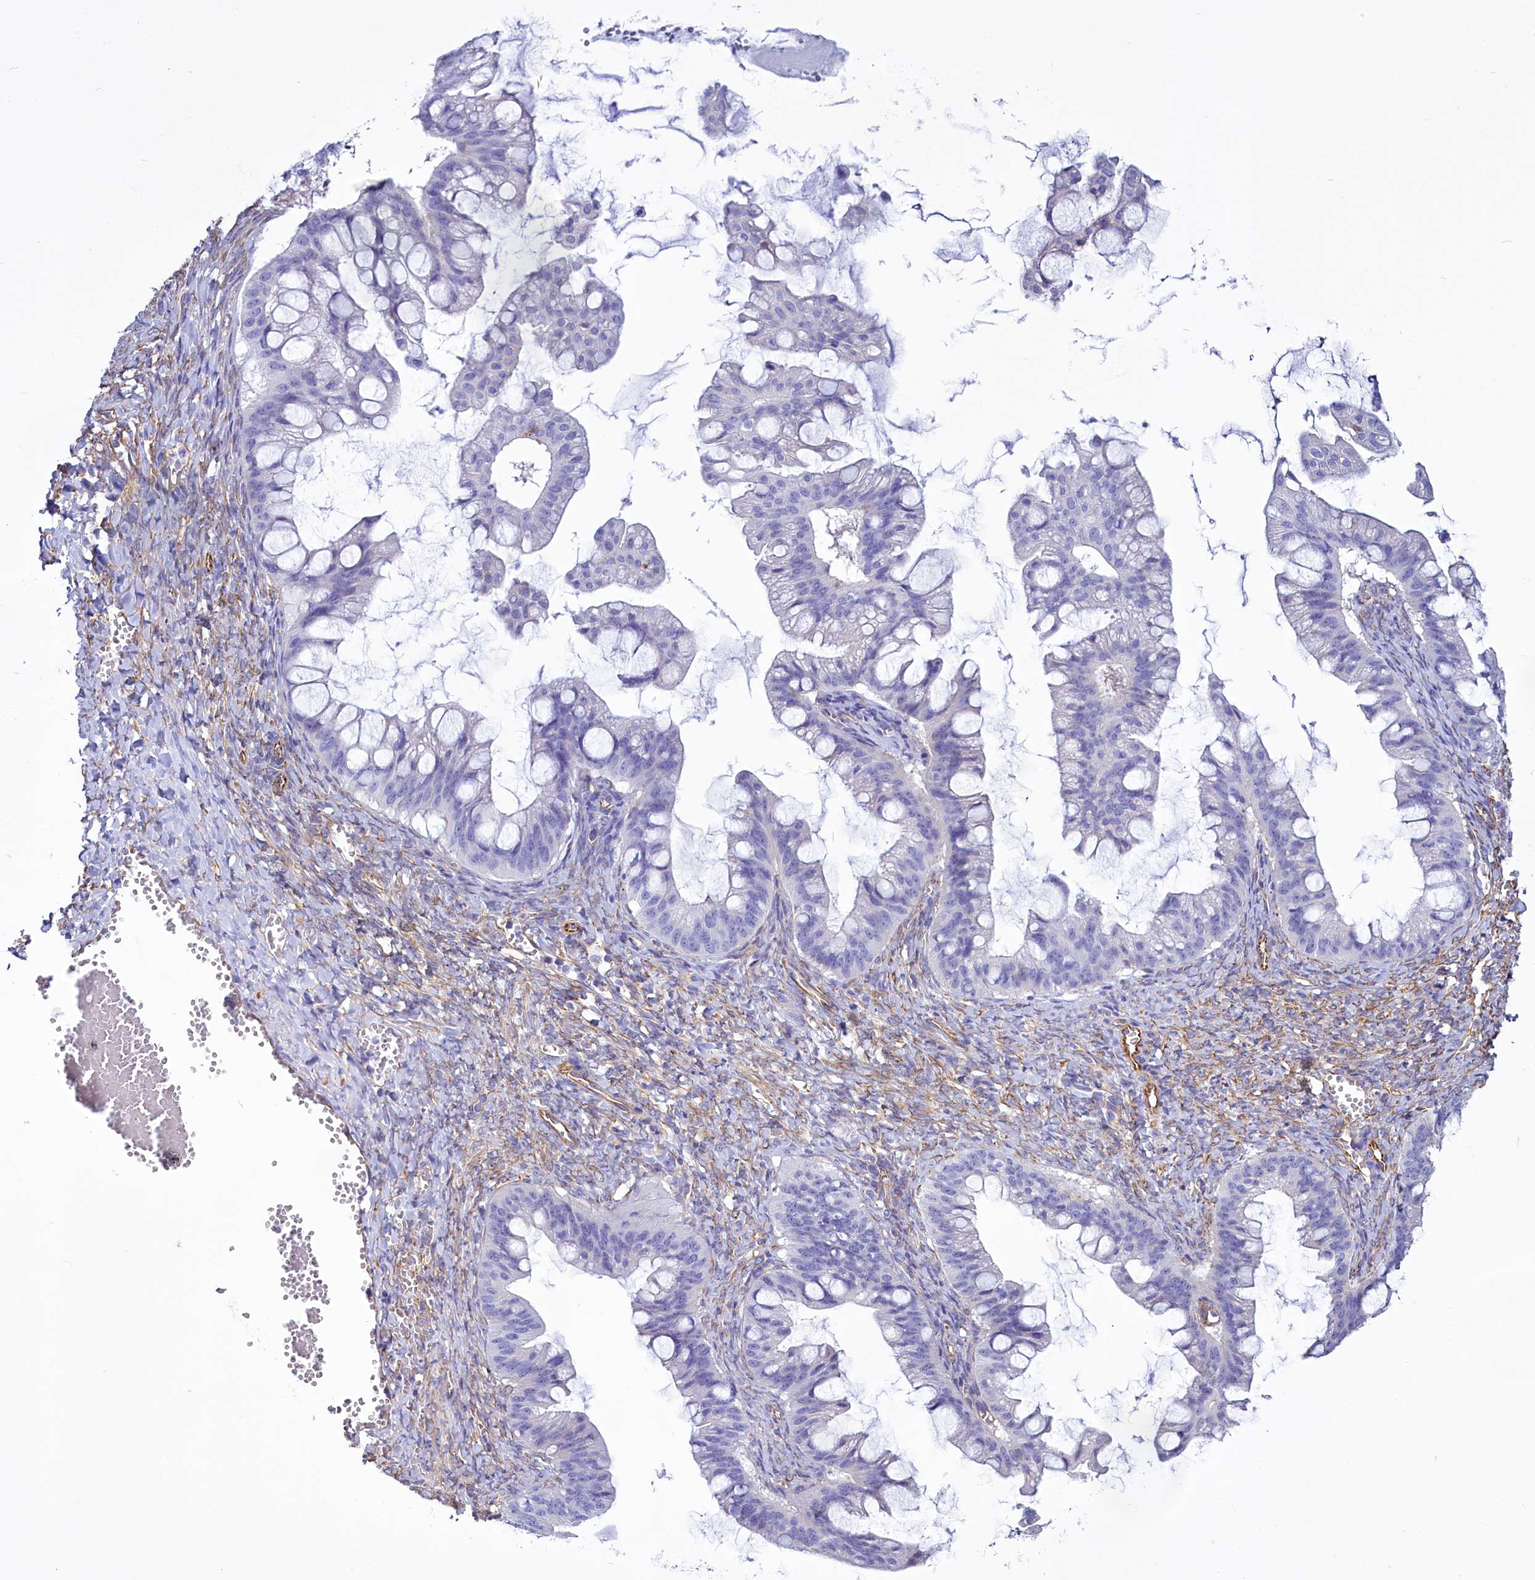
{"staining": {"intensity": "negative", "quantity": "none", "location": "none"}, "tissue": "ovarian cancer", "cell_type": "Tumor cells", "image_type": "cancer", "snomed": [{"axis": "morphology", "description": "Cystadenocarcinoma, mucinous, NOS"}, {"axis": "topography", "description": "Ovary"}], "caption": "Human mucinous cystadenocarcinoma (ovarian) stained for a protein using immunohistochemistry reveals no staining in tumor cells.", "gene": "CD99", "patient": {"sex": "female", "age": 73}}